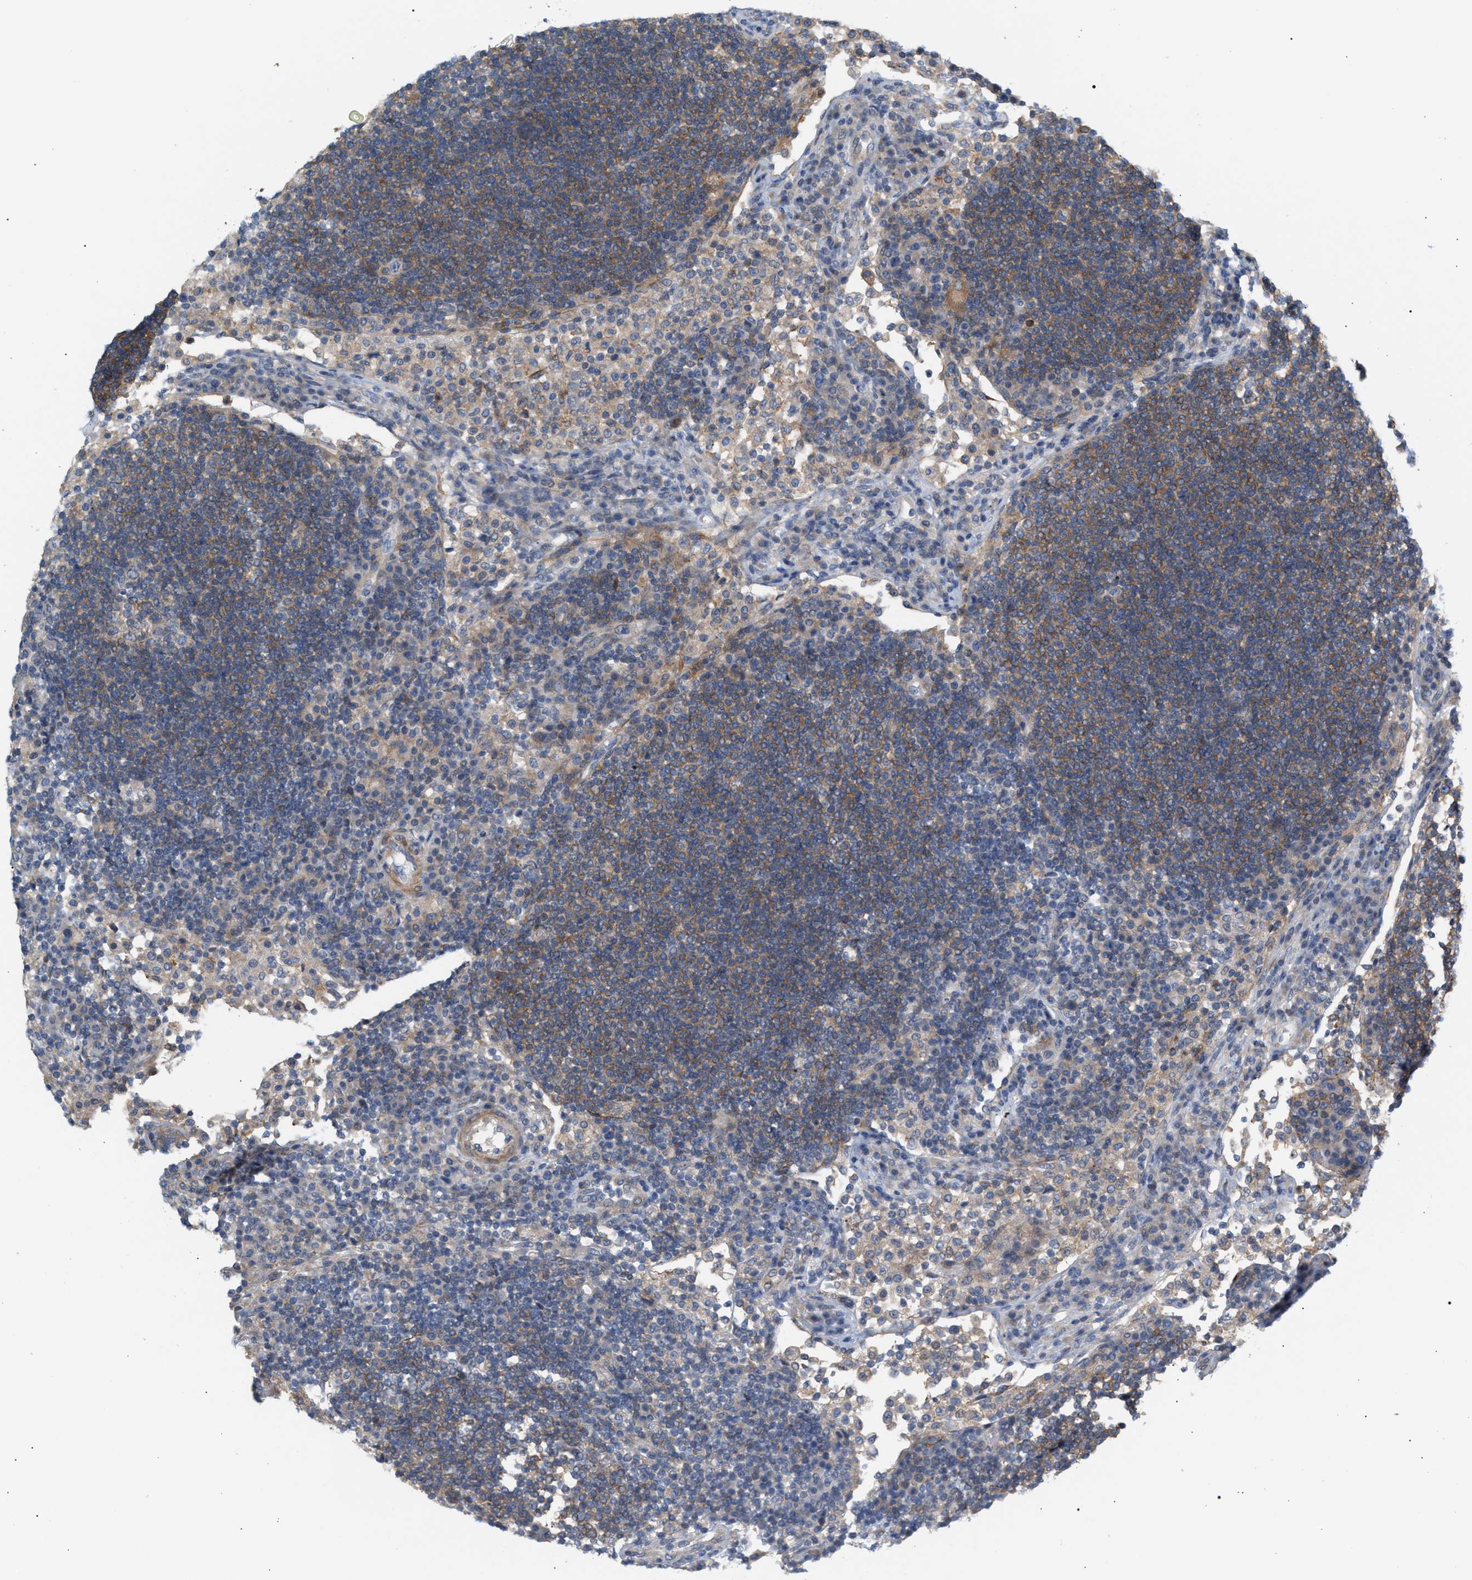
{"staining": {"intensity": "weak", "quantity": "25%-75%", "location": "cytoplasmic/membranous"}, "tissue": "lymph node", "cell_type": "Germinal center cells", "image_type": "normal", "snomed": [{"axis": "morphology", "description": "Normal tissue, NOS"}, {"axis": "topography", "description": "Lymph node"}], "caption": "A low amount of weak cytoplasmic/membranous staining is identified in about 25%-75% of germinal center cells in unremarkable lymph node.", "gene": "LRCH1", "patient": {"sex": "female", "age": 53}}